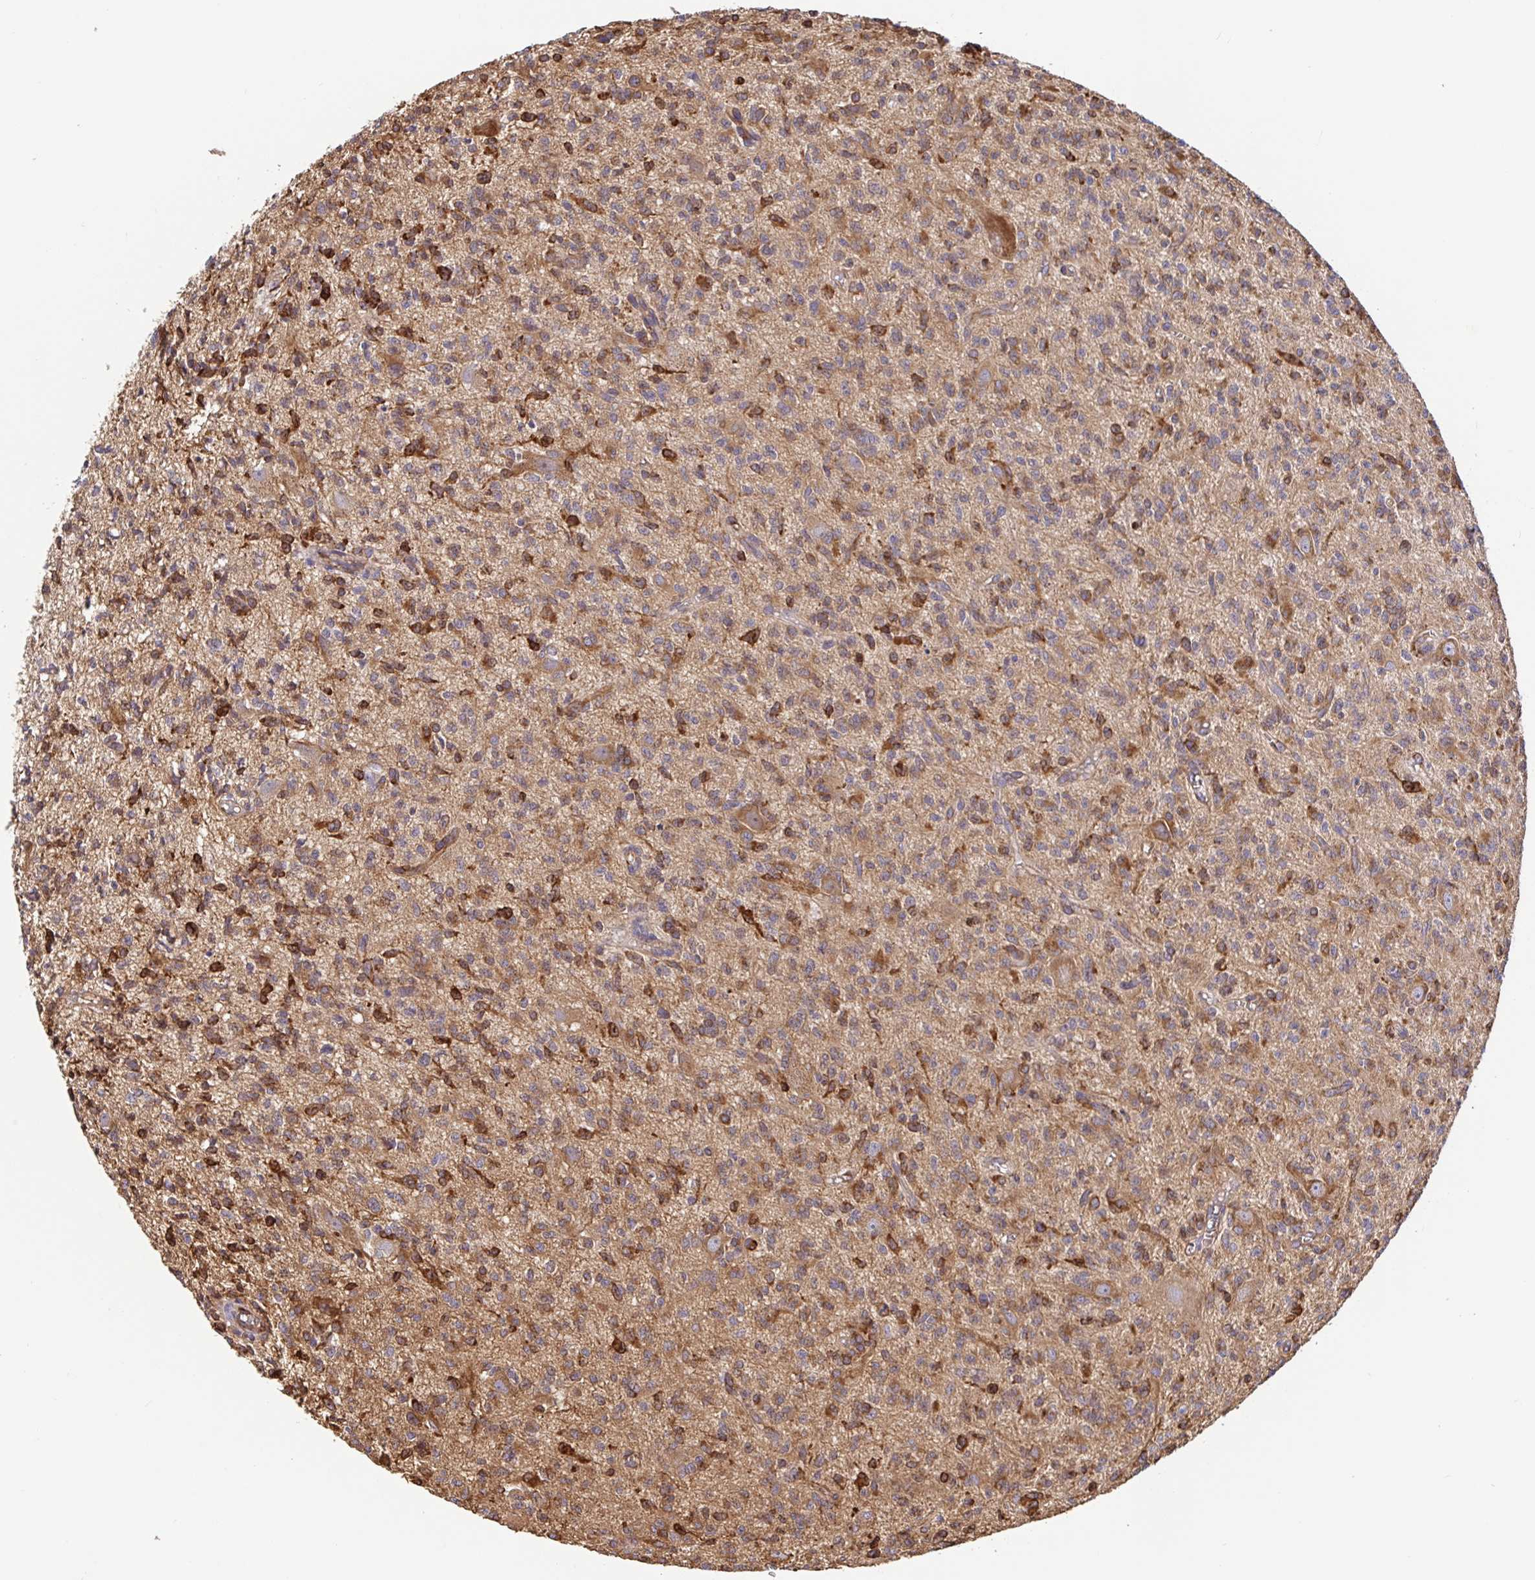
{"staining": {"intensity": "moderate", "quantity": ">75%", "location": "cytoplasmic/membranous"}, "tissue": "glioma", "cell_type": "Tumor cells", "image_type": "cancer", "snomed": [{"axis": "morphology", "description": "Glioma, malignant, Low grade"}, {"axis": "topography", "description": "Brain"}], "caption": "Protein expression analysis of malignant glioma (low-grade) exhibits moderate cytoplasmic/membranous staining in approximately >75% of tumor cells. (IHC, brightfield microscopy, high magnification).", "gene": "MAOA", "patient": {"sex": "male", "age": 64}}